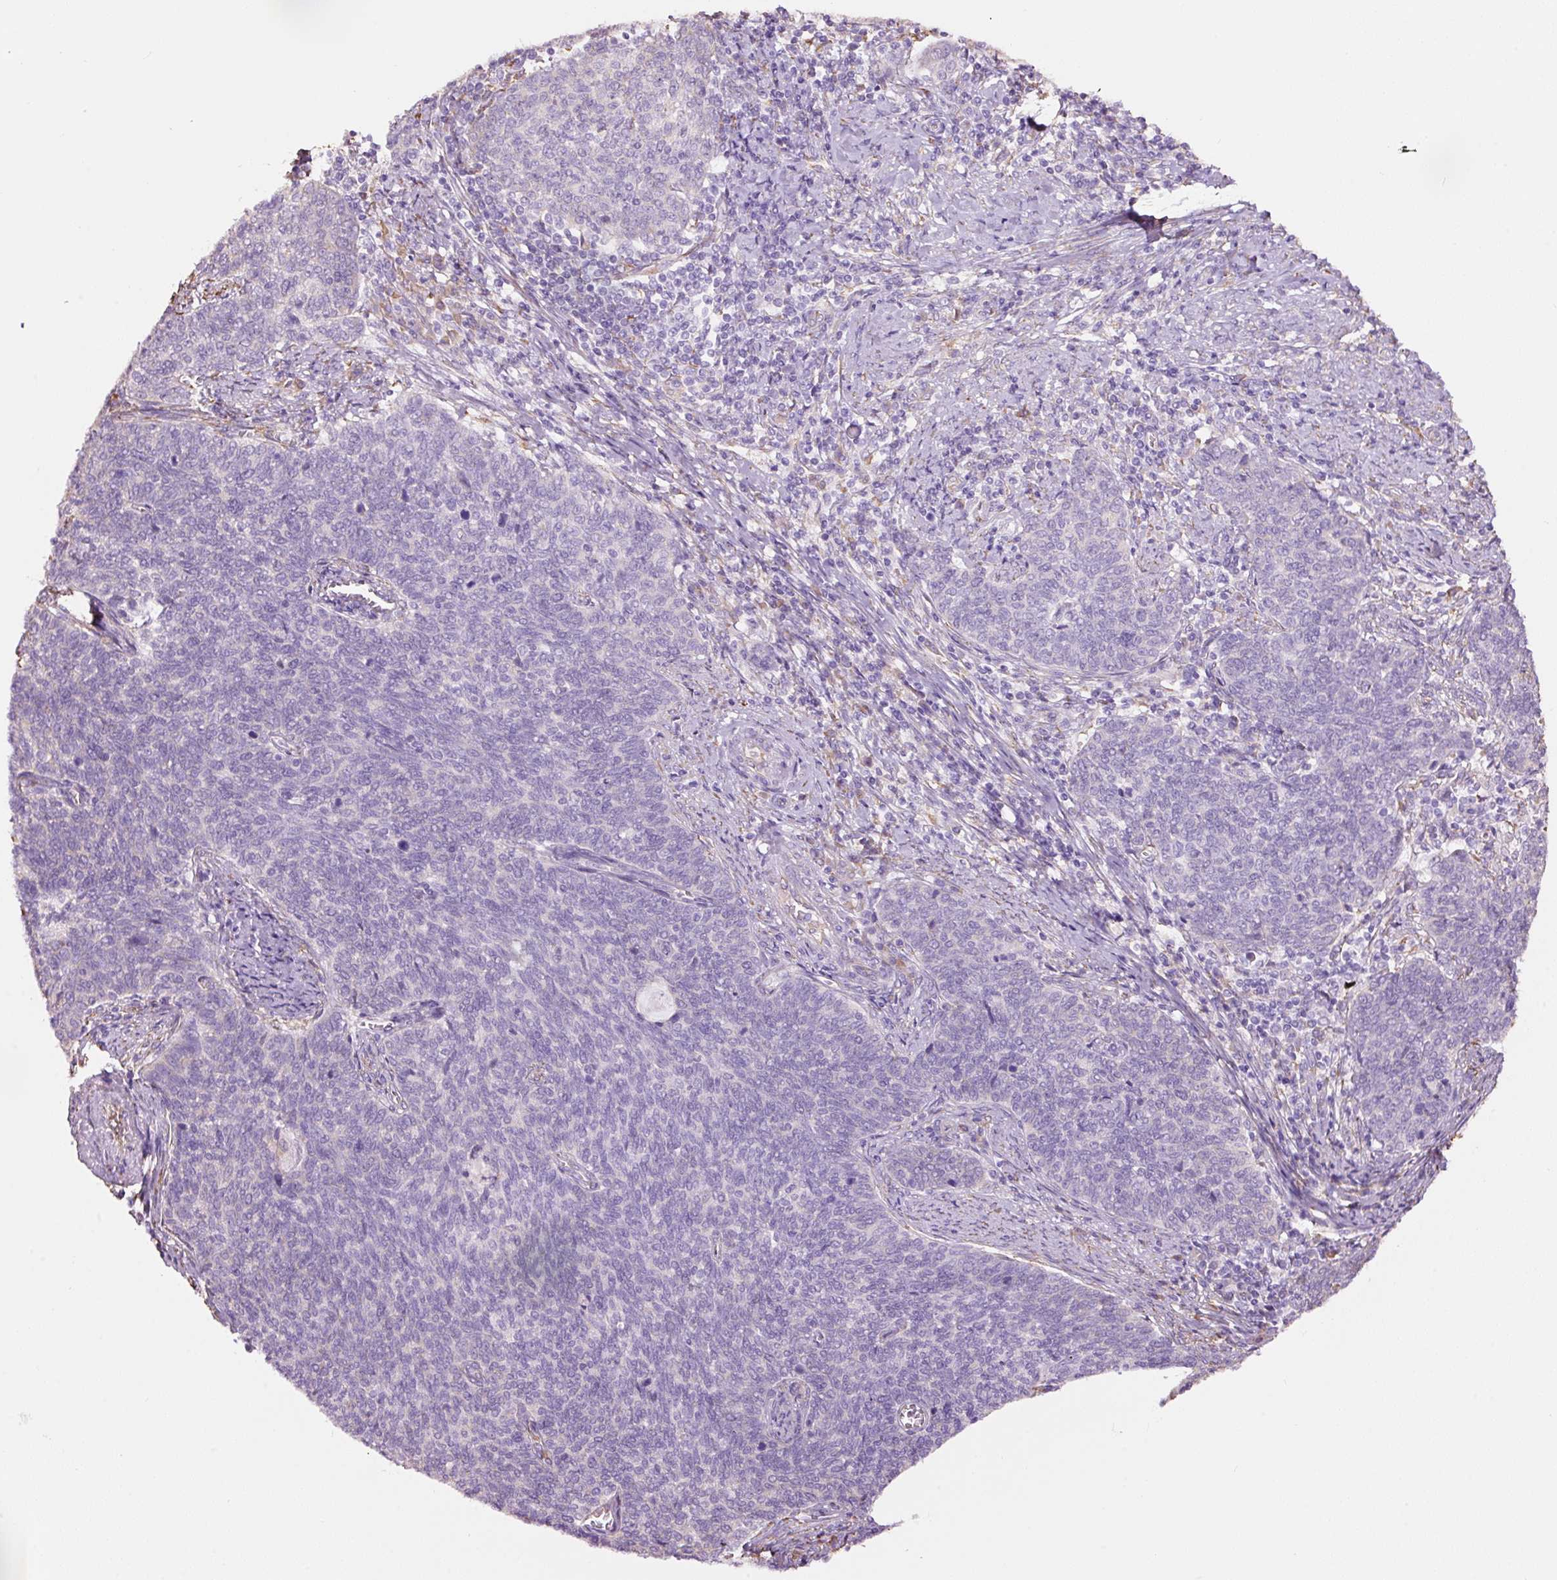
{"staining": {"intensity": "negative", "quantity": "none", "location": "none"}, "tissue": "cervical cancer", "cell_type": "Tumor cells", "image_type": "cancer", "snomed": [{"axis": "morphology", "description": "Squamous cell carcinoma, NOS"}, {"axis": "topography", "description": "Cervix"}], "caption": "Histopathology image shows no significant protein staining in tumor cells of squamous cell carcinoma (cervical). (Stains: DAB immunohistochemistry with hematoxylin counter stain, Microscopy: brightfield microscopy at high magnification).", "gene": "GCG", "patient": {"sex": "female", "age": 39}}